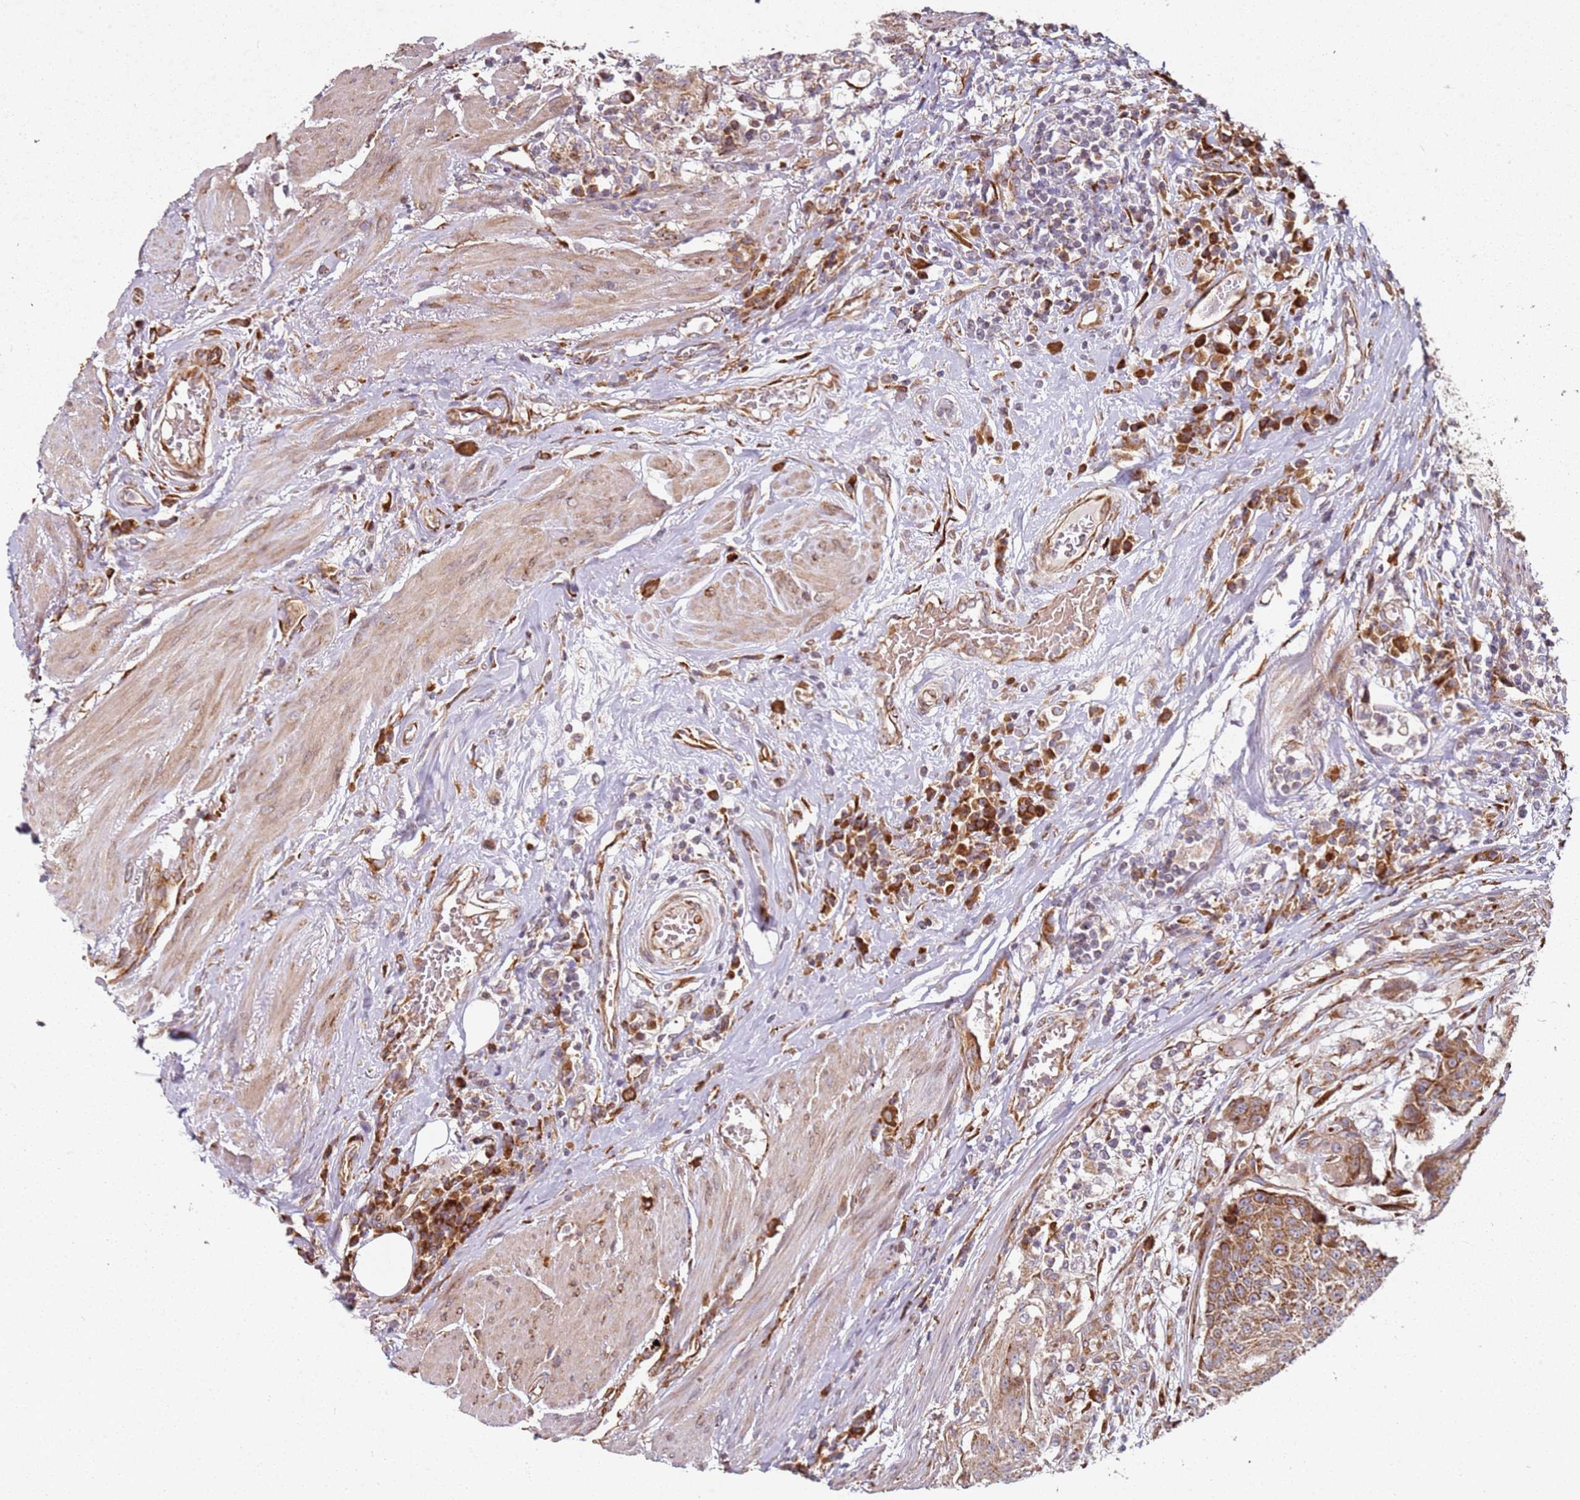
{"staining": {"intensity": "moderate", "quantity": ">75%", "location": "cytoplasmic/membranous"}, "tissue": "urothelial cancer", "cell_type": "Tumor cells", "image_type": "cancer", "snomed": [{"axis": "morphology", "description": "Urothelial carcinoma, High grade"}, {"axis": "topography", "description": "Urinary bladder"}], "caption": "High-grade urothelial carcinoma tissue reveals moderate cytoplasmic/membranous positivity in approximately >75% of tumor cells, visualized by immunohistochemistry. The staining was performed using DAB (3,3'-diaminobenzidine), with brown indicating positive protein expression. Nuclei are stained blue with hematoxylin.", "gene": "ARFRP1", "patient": {"sex": "female", "age": 63}}